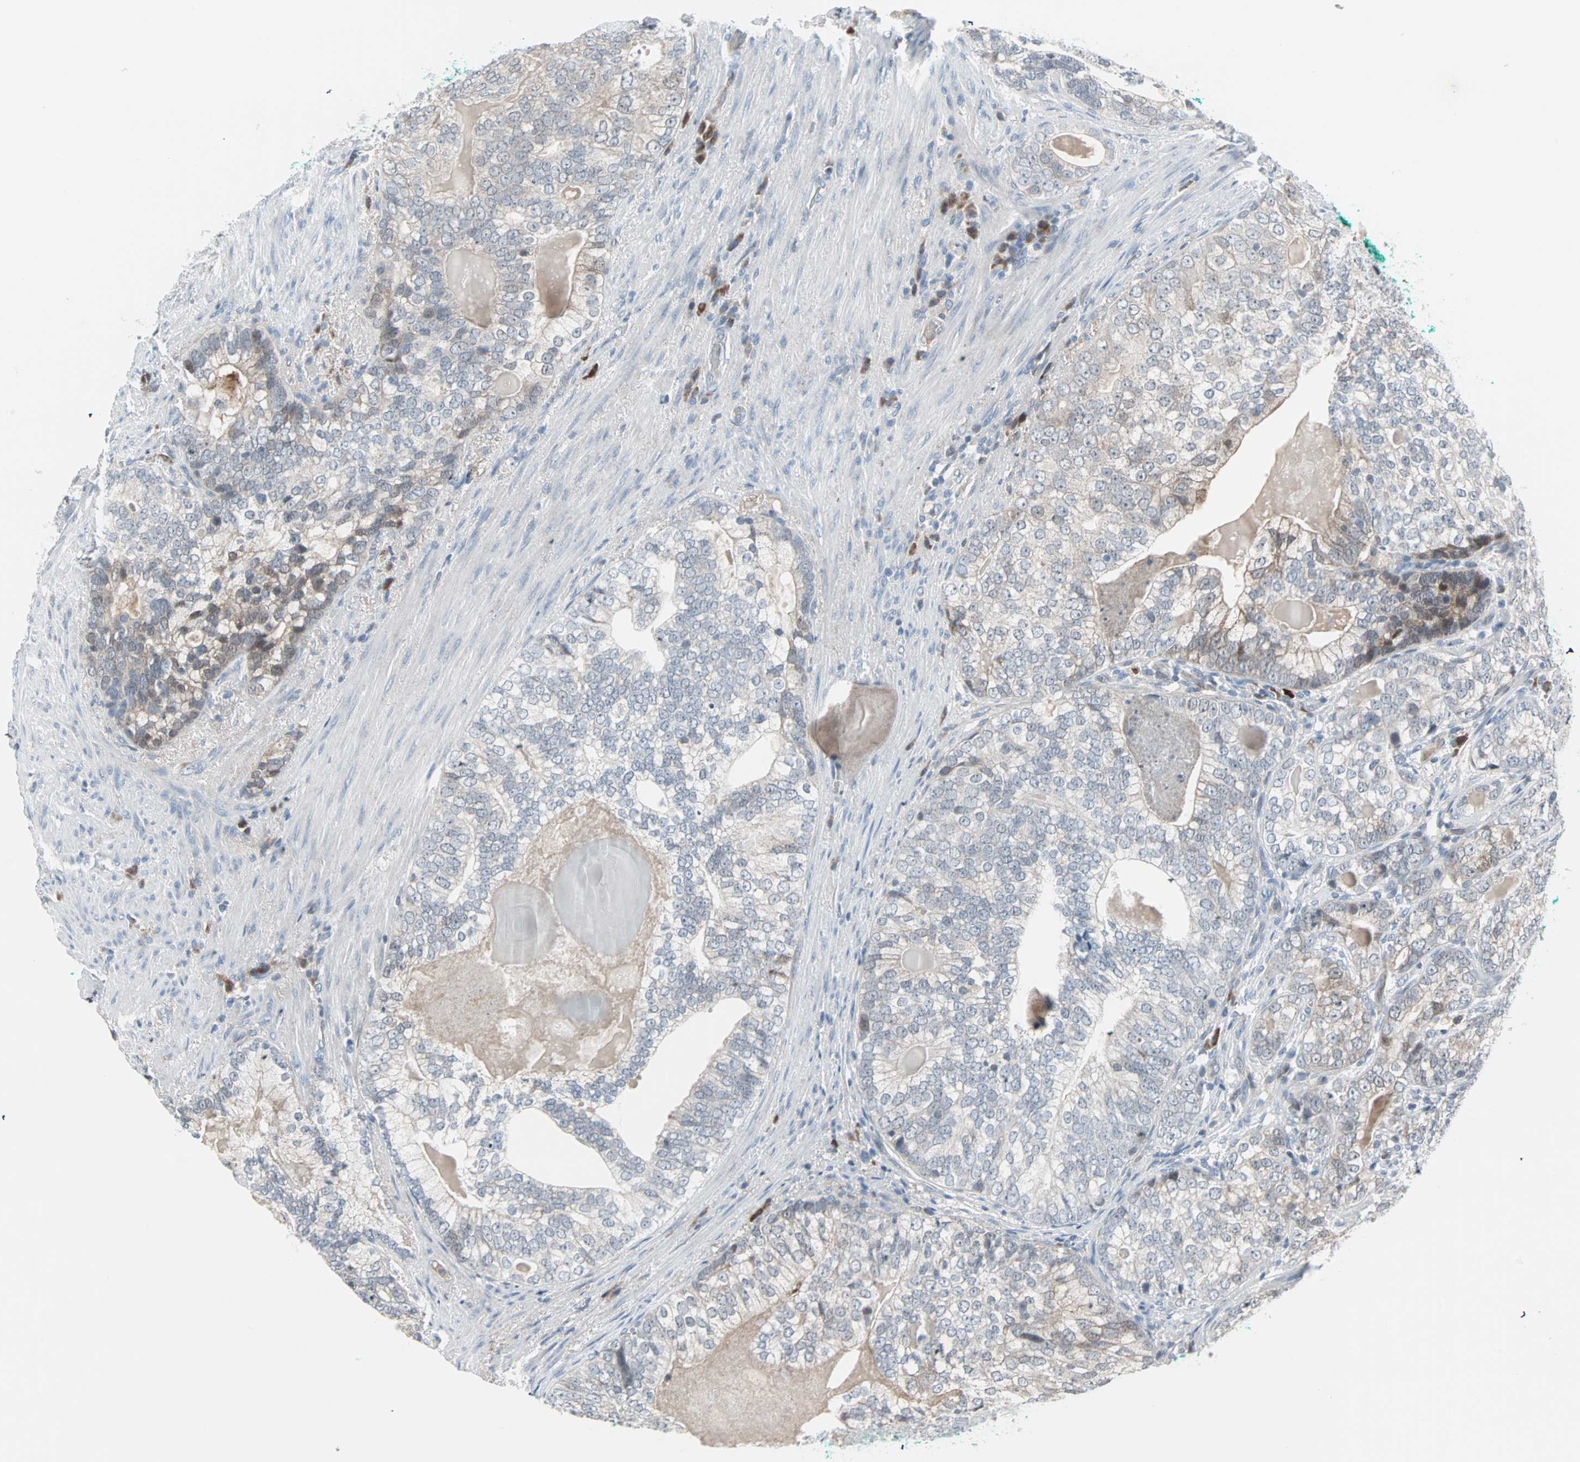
{"staining": {"intensity": "moderate", "quantity": "<25%", "location": "cytoplasmic/membranous,nuclear"}, "tissue": "prostate cancer", "cell_type": "Tumor cells", "image_type": "cancer", "snomed": [{"axis": "morphology", "description": "Adenocarcinoma, High grade"}, {"axis": "topography", "description": "Prostate"}], "caption": "Immunohistochemical staining of prostate cancer displays moderate cytoplasmic/membranous and nuclear protein staining in approximately <25% of tumor cells.", "gene": "CASP3", "patient": {"sex": "male", "age": 66}}